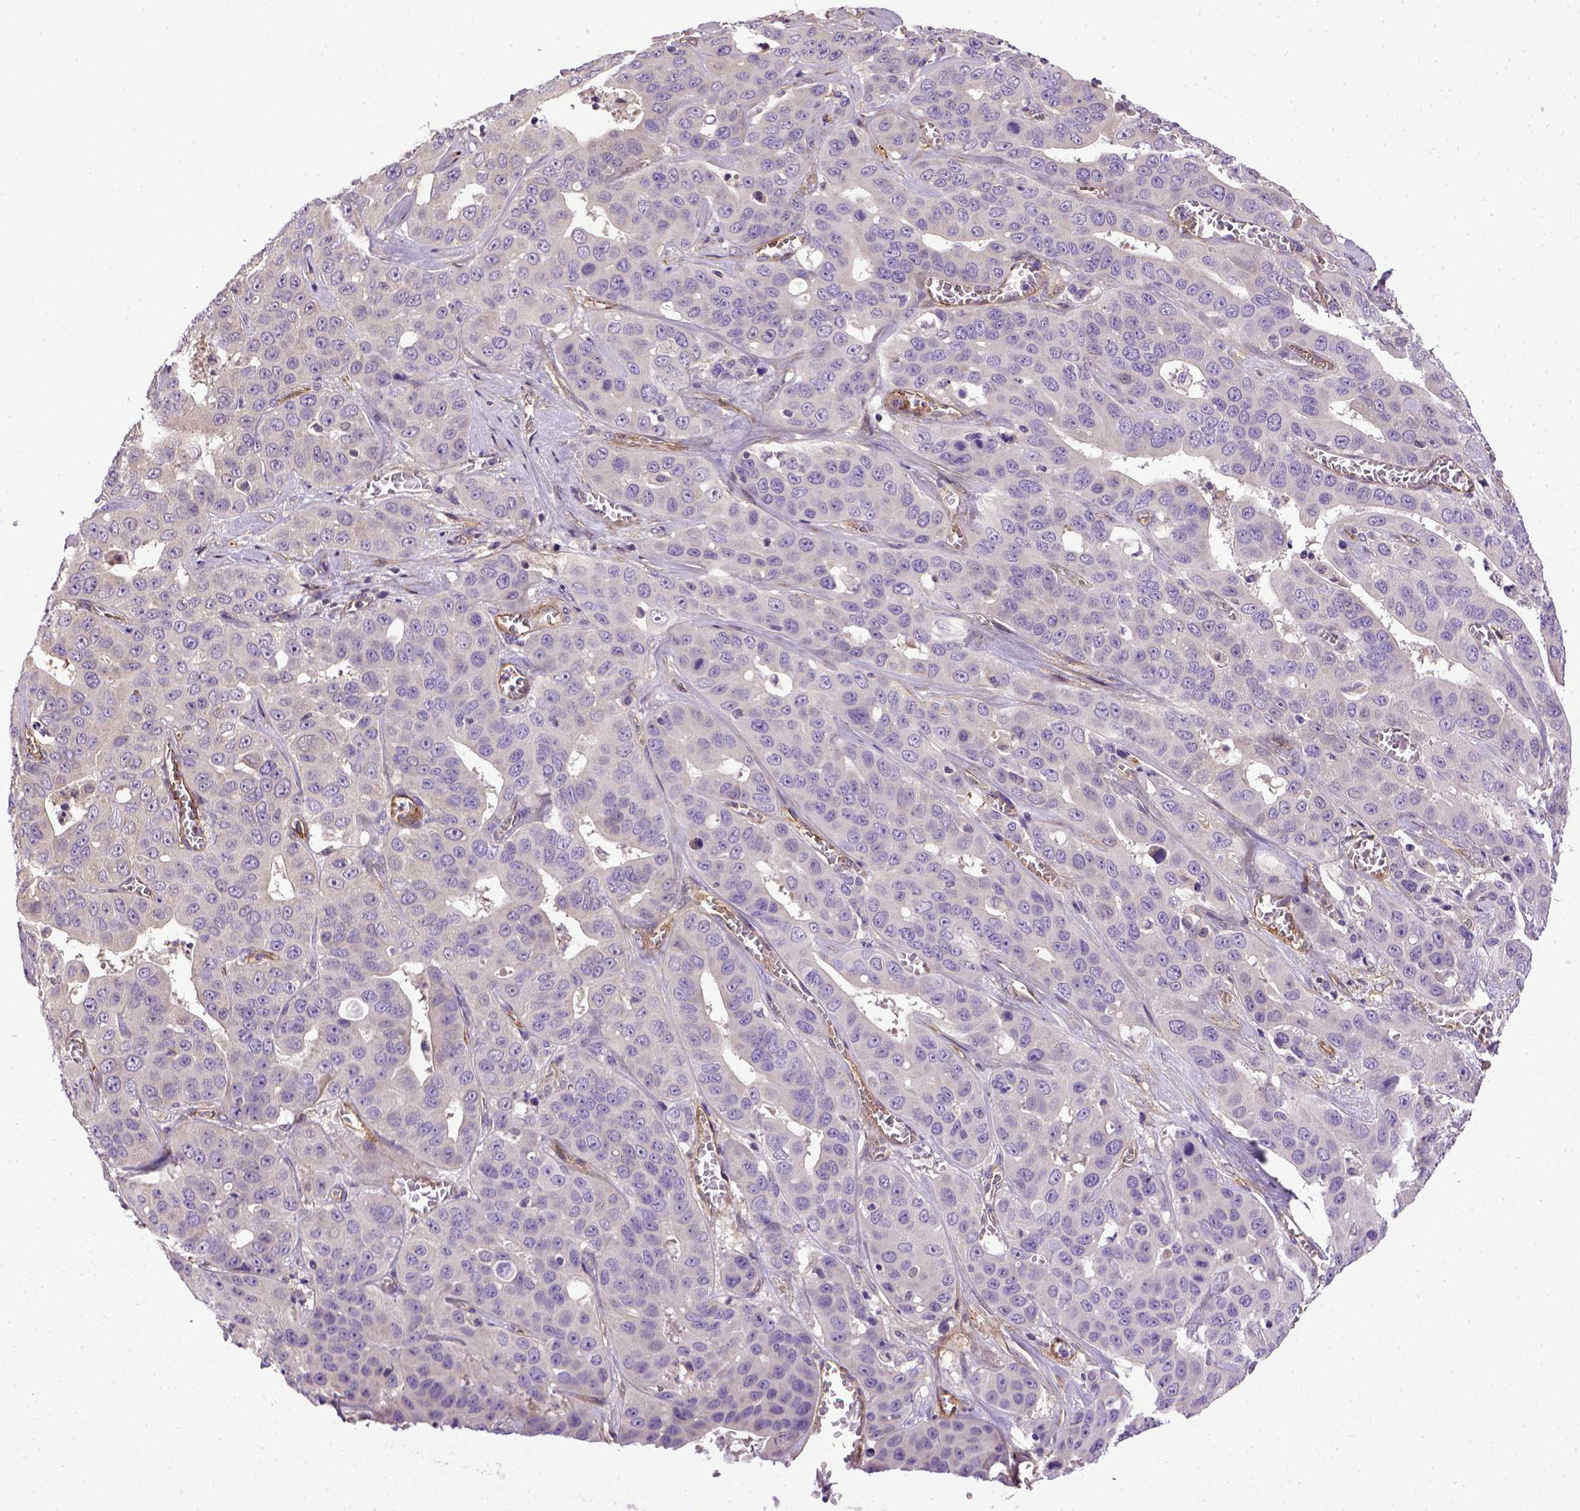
{"staining": {"intensity": "negative", "quantity": "none", "location": "none"}, "tissue": "liver cancer", "cell_type": "Tumor cells", "image_type": "cancer", "snomed": [{"axis": "morphology", "description": "Cholangiocarcinoma"}, {"axis": "topography", "description": "Liver"}], "caption": "Immunohistochemical staining of liver cholangiocarcinoma displays no significant expression in tumor cells.", "gene": "ENG", "patient": {"sex": "female", "age": 52}}